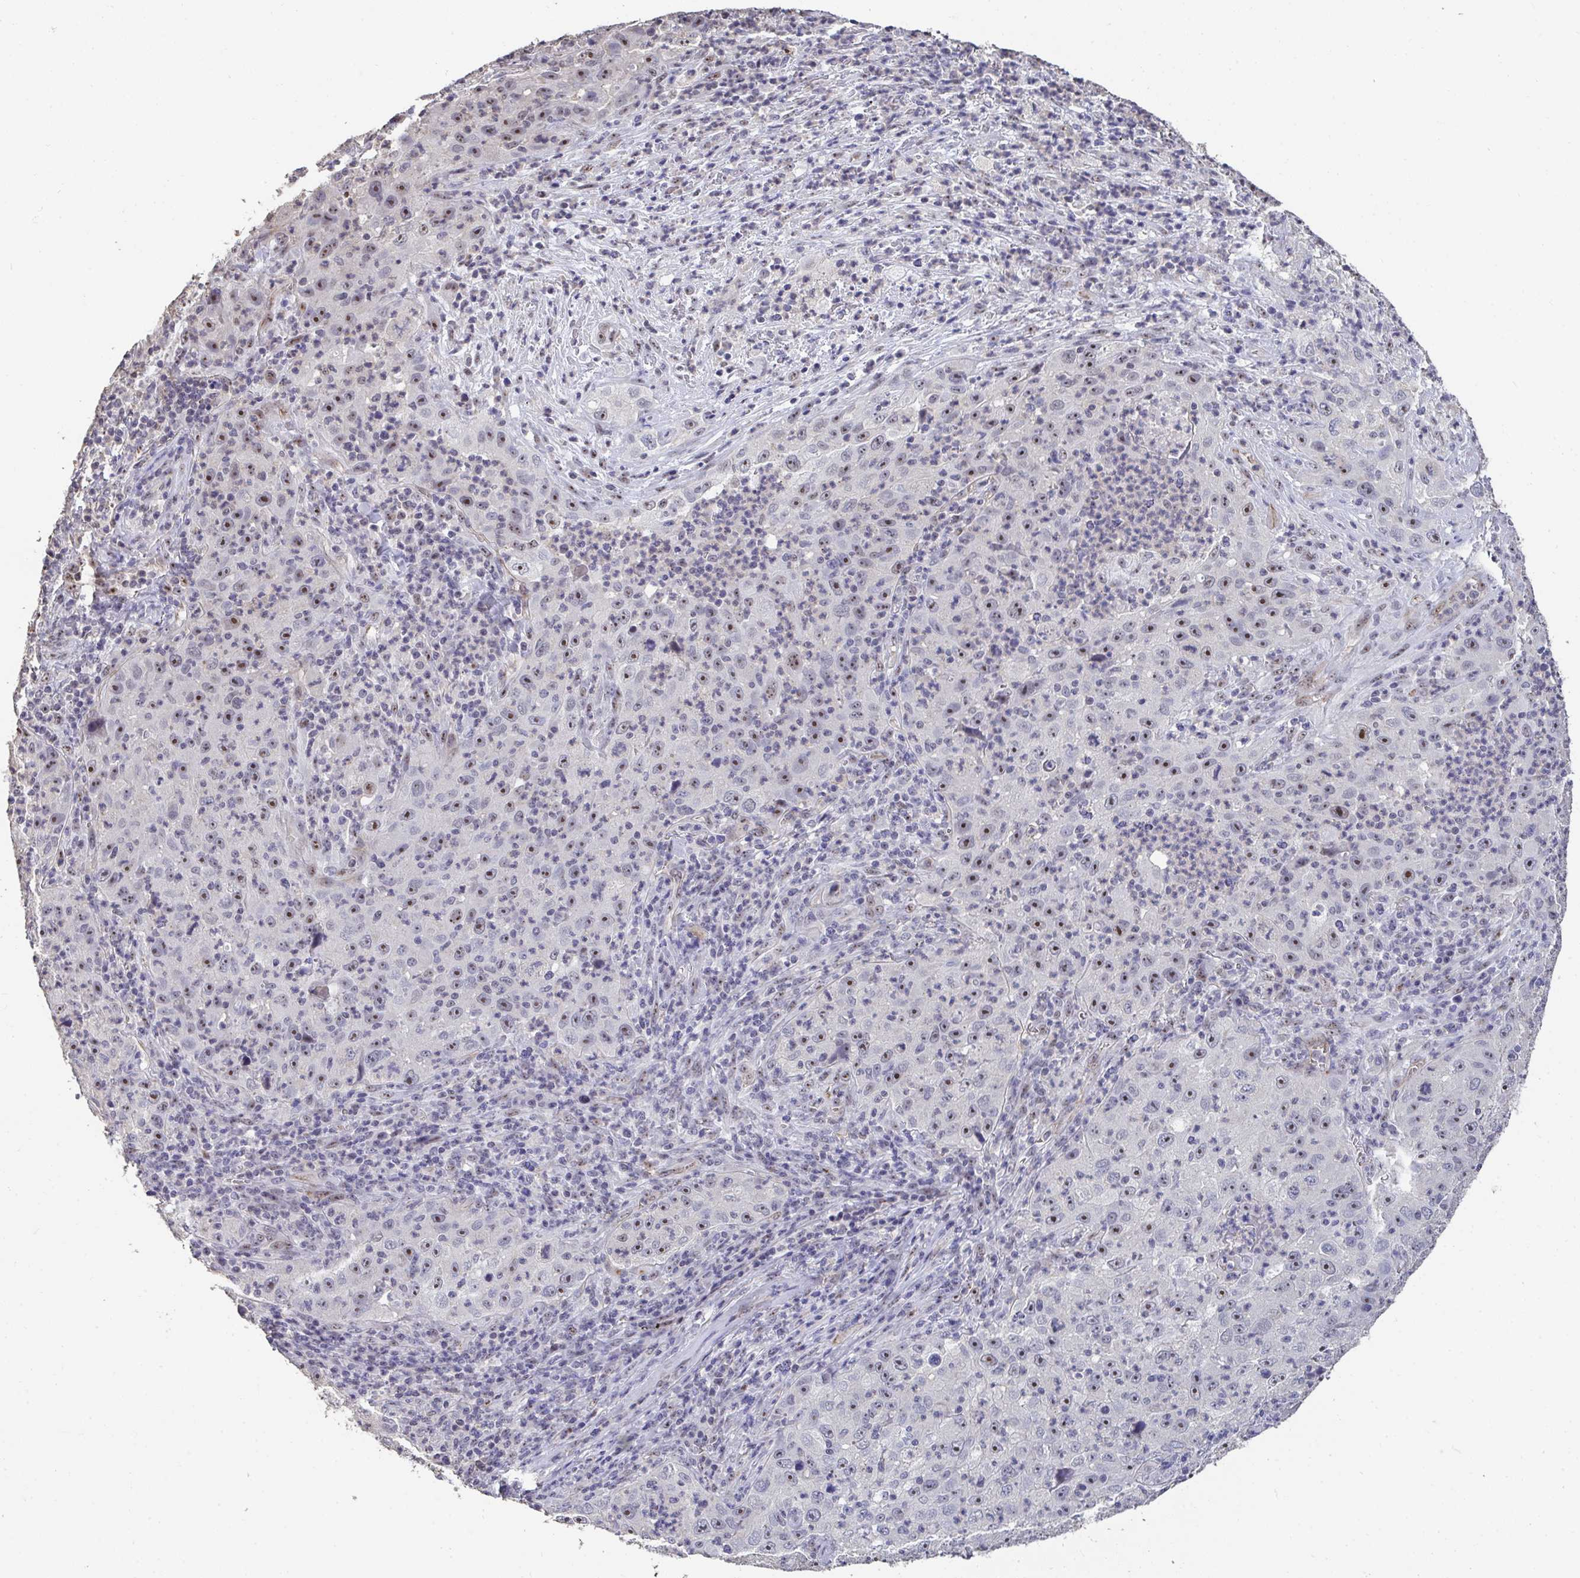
{"staining": {"intensity": "moderate", "quantity": "<25%", "location": "nuclear"}, "tissue": "lung cancer", "cell_type": "Tumor cells", "image_type": "cancer", "snomed": [{"axis": "morphology", "description": "Squamous cell carcinoma, NOS"}, {"axis": "topography", "description": "Lung"}], "caption": "Immunohistochemistry (IHC) of lung cancer (squamous cell carcinoma) exhibits low levels of moderate nuclear expression in about <25% of tumor cells.", "gene": "SENP3", "patient": {"sex": "male", "age": 71}}